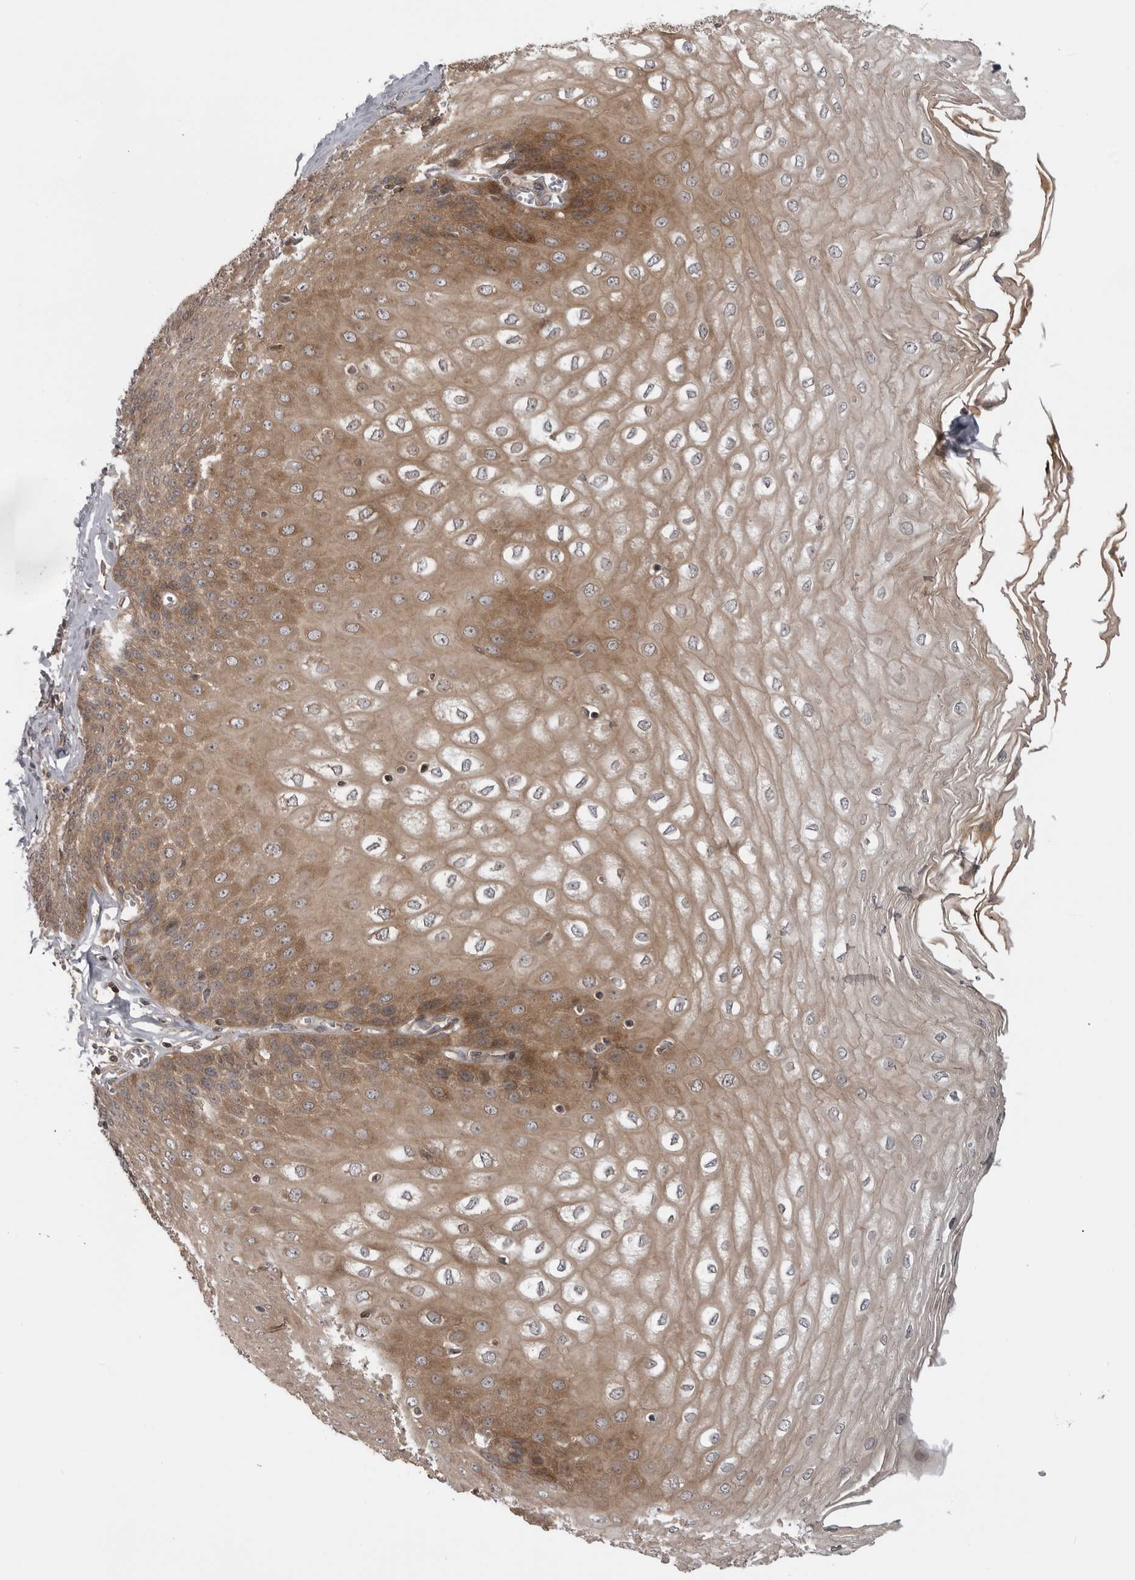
{"staining": {"intensity": "moderate", "quantity": ">75%", "location": "cytoplasmic/membranous"}, "tissue": "esophagus", "cell_type": "Squamous epithelial cells", "image_type": "normal", "snomed": [{"axis": "morphology", "description": "Normal tissue, NOS"}, {"axis": "topography", "description": "Esophagus"}], "caption": "DAB (3,3'-diaminobenzidine) immunohistochemical staining of normal esophagus reveals moderate cytoplasmic/membranous protein expression in about >75% of squamous epithelial cells. The protein of interest is shown in brown color, while the nuclei are stained blue.", "gene": "LRRC45", "patient": {"sex": "male", "age": 60}}